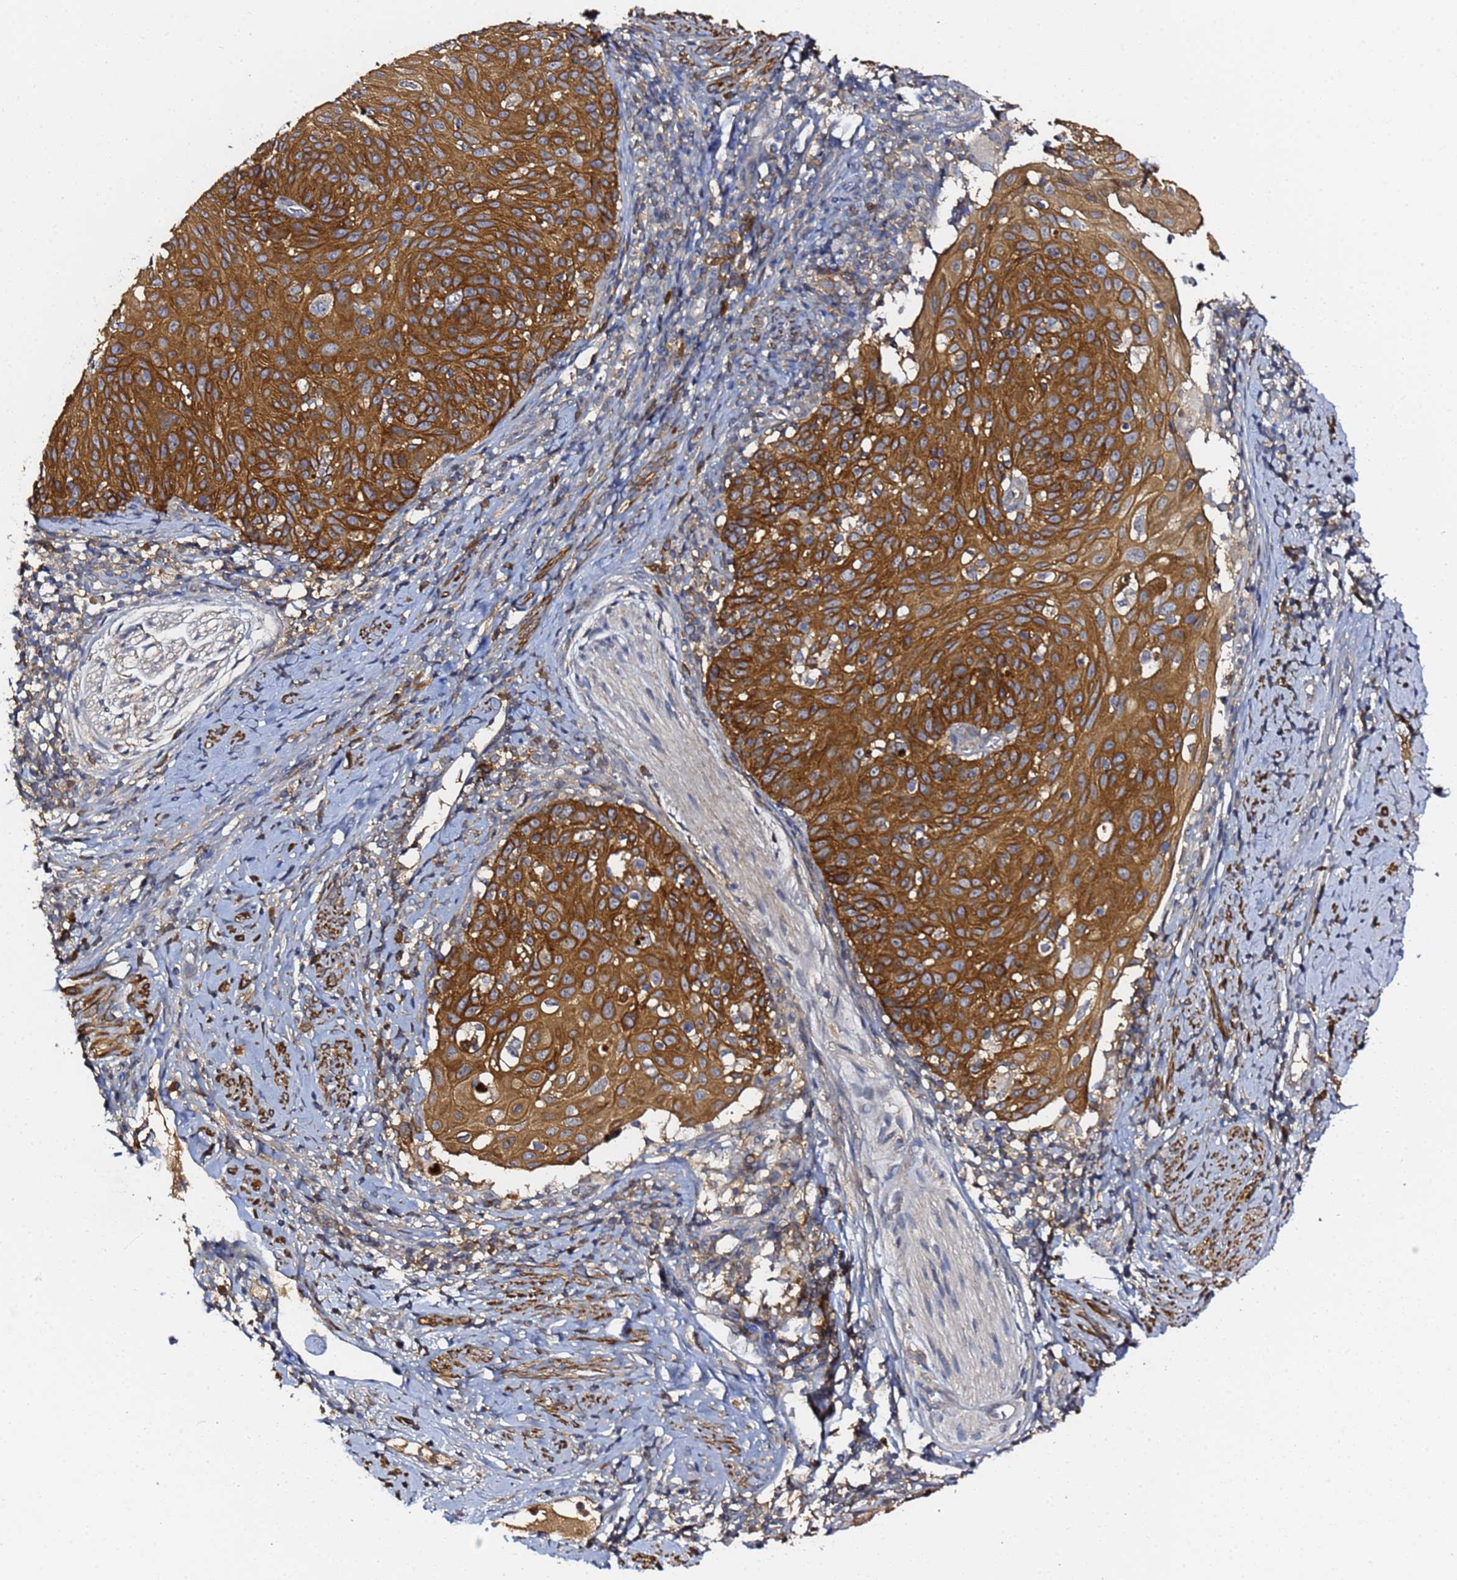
{"staining": {"intensity": "strong", "quantity": ">75%", "location": "cytoplasmic/membranous"}, "tissue": "cervical cancer", "cell_type": "Tumor cells", "image_type": "cancer", "snomed": [{"axis": "morphology", "description": "Squamous cell carcinoma, NOS"}, {"axis": "topography", "description": "Cervix"}], "caption": "High-power microscopy captured an immunohistochemistry (IHC) micrograph of squamous cell carcinoma (cervical), revealing strong cytoplasmic/membranous positivity in approximately >75% of tumor cells. The protein of interest is stained brown, and the nuclei are stained in blue (DAB IHC with brightfield microscopy, high magnification).", "gene": "LRRC69", "patient": {"sex": "female", "age": 70}}